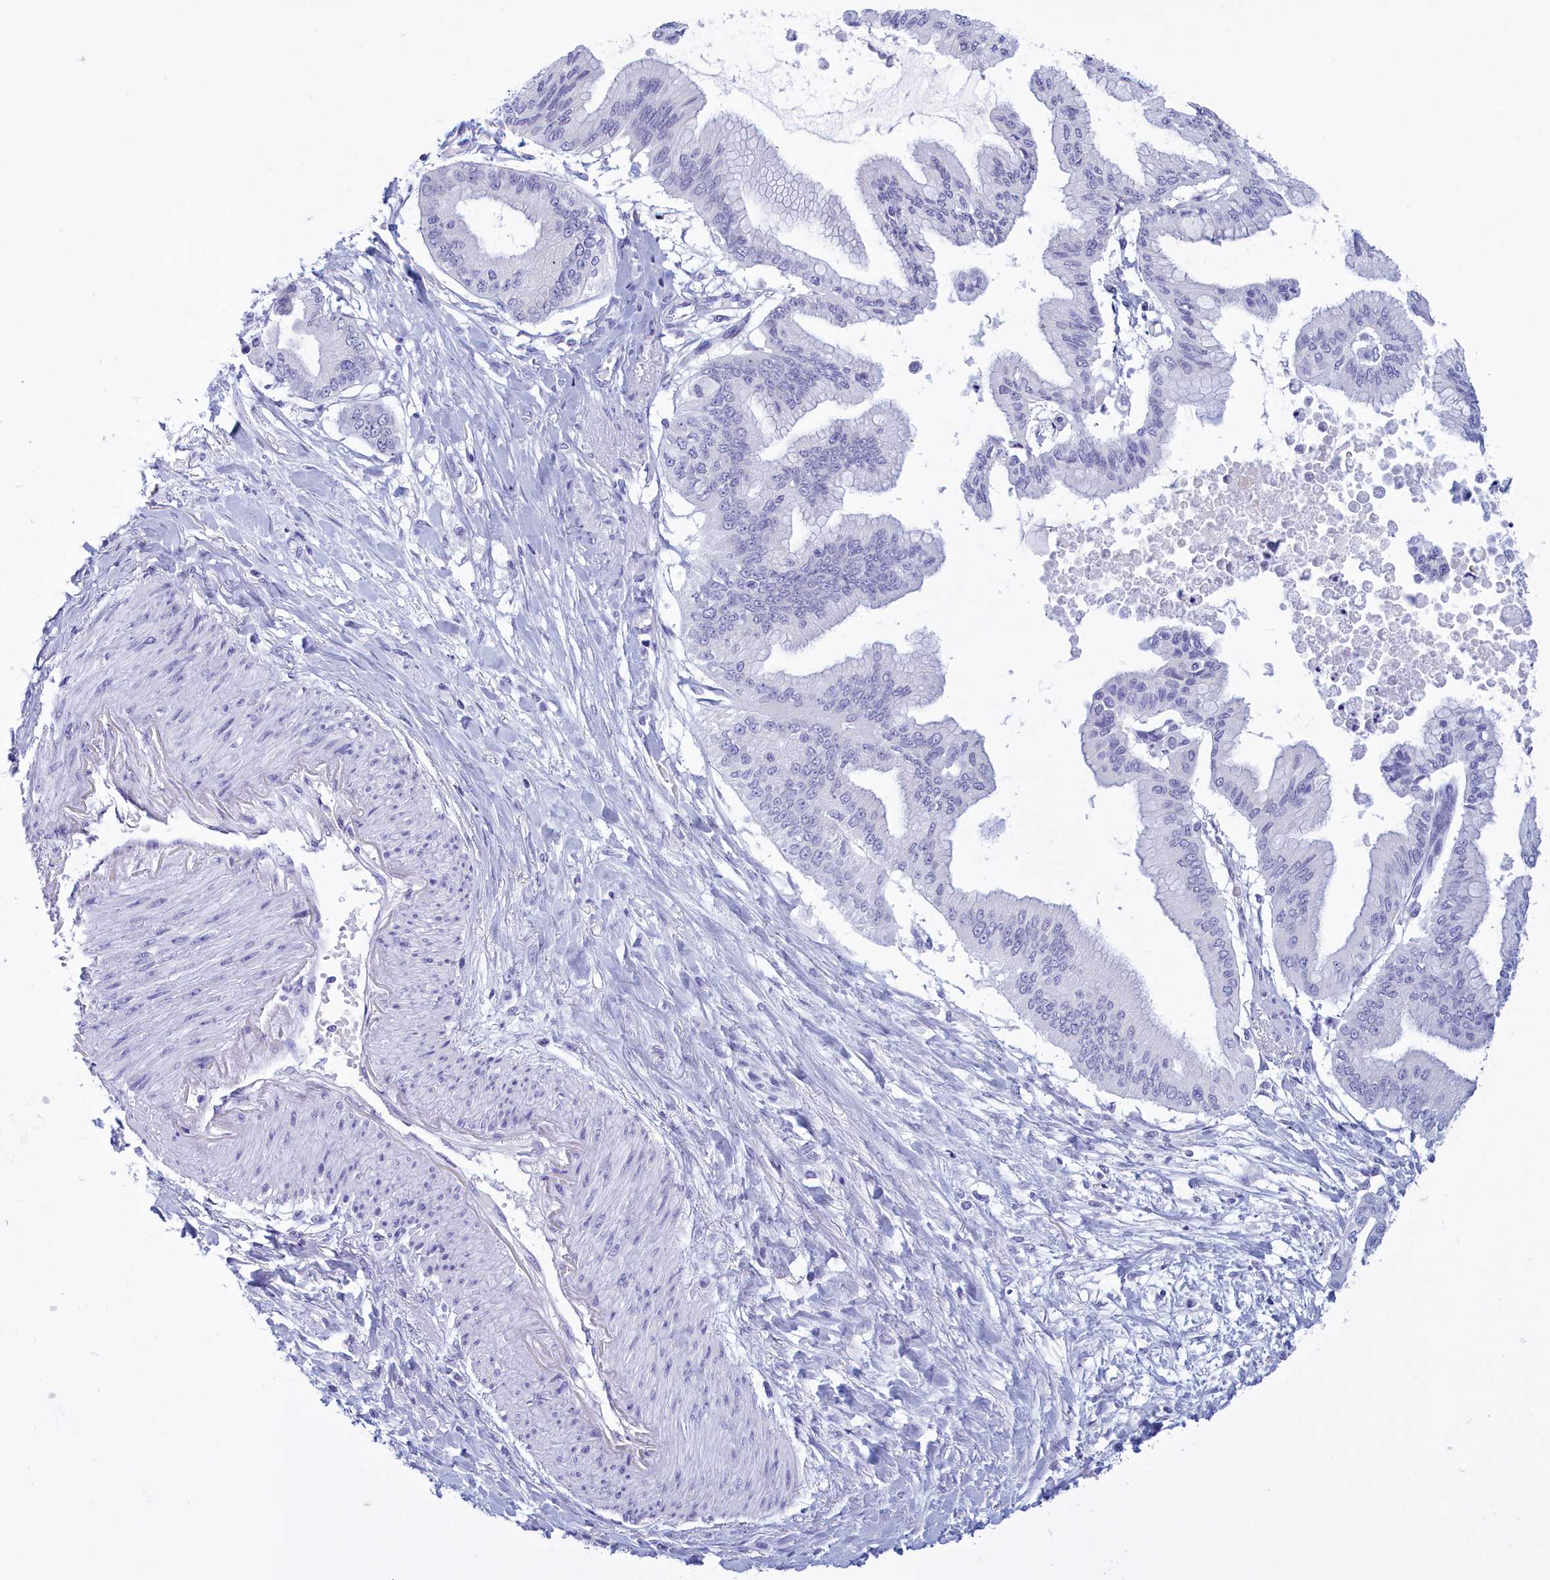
{"staining": {"intensity": "negative", "quantity": "none", "location": "none"}, "tissue": "pancreatic cancer", "cell_type": "Tumor cells", "image_type": "cancer", "snomed": [{"axis": "morphology", "description": "Adenocarcinoma, NOS"}, {"axis": "topography", "description": "Pancreas"}], "caption": "A high-resolution image shows immunohistochemistry (IHC) staining of pancreatic cancer, which displays no significant expression in tumor cells. (DAB immunohistochemistry with hematoxylin counter stain).", "gene": "TMEM97", "patient": {"sex": "male", "age": 46}}